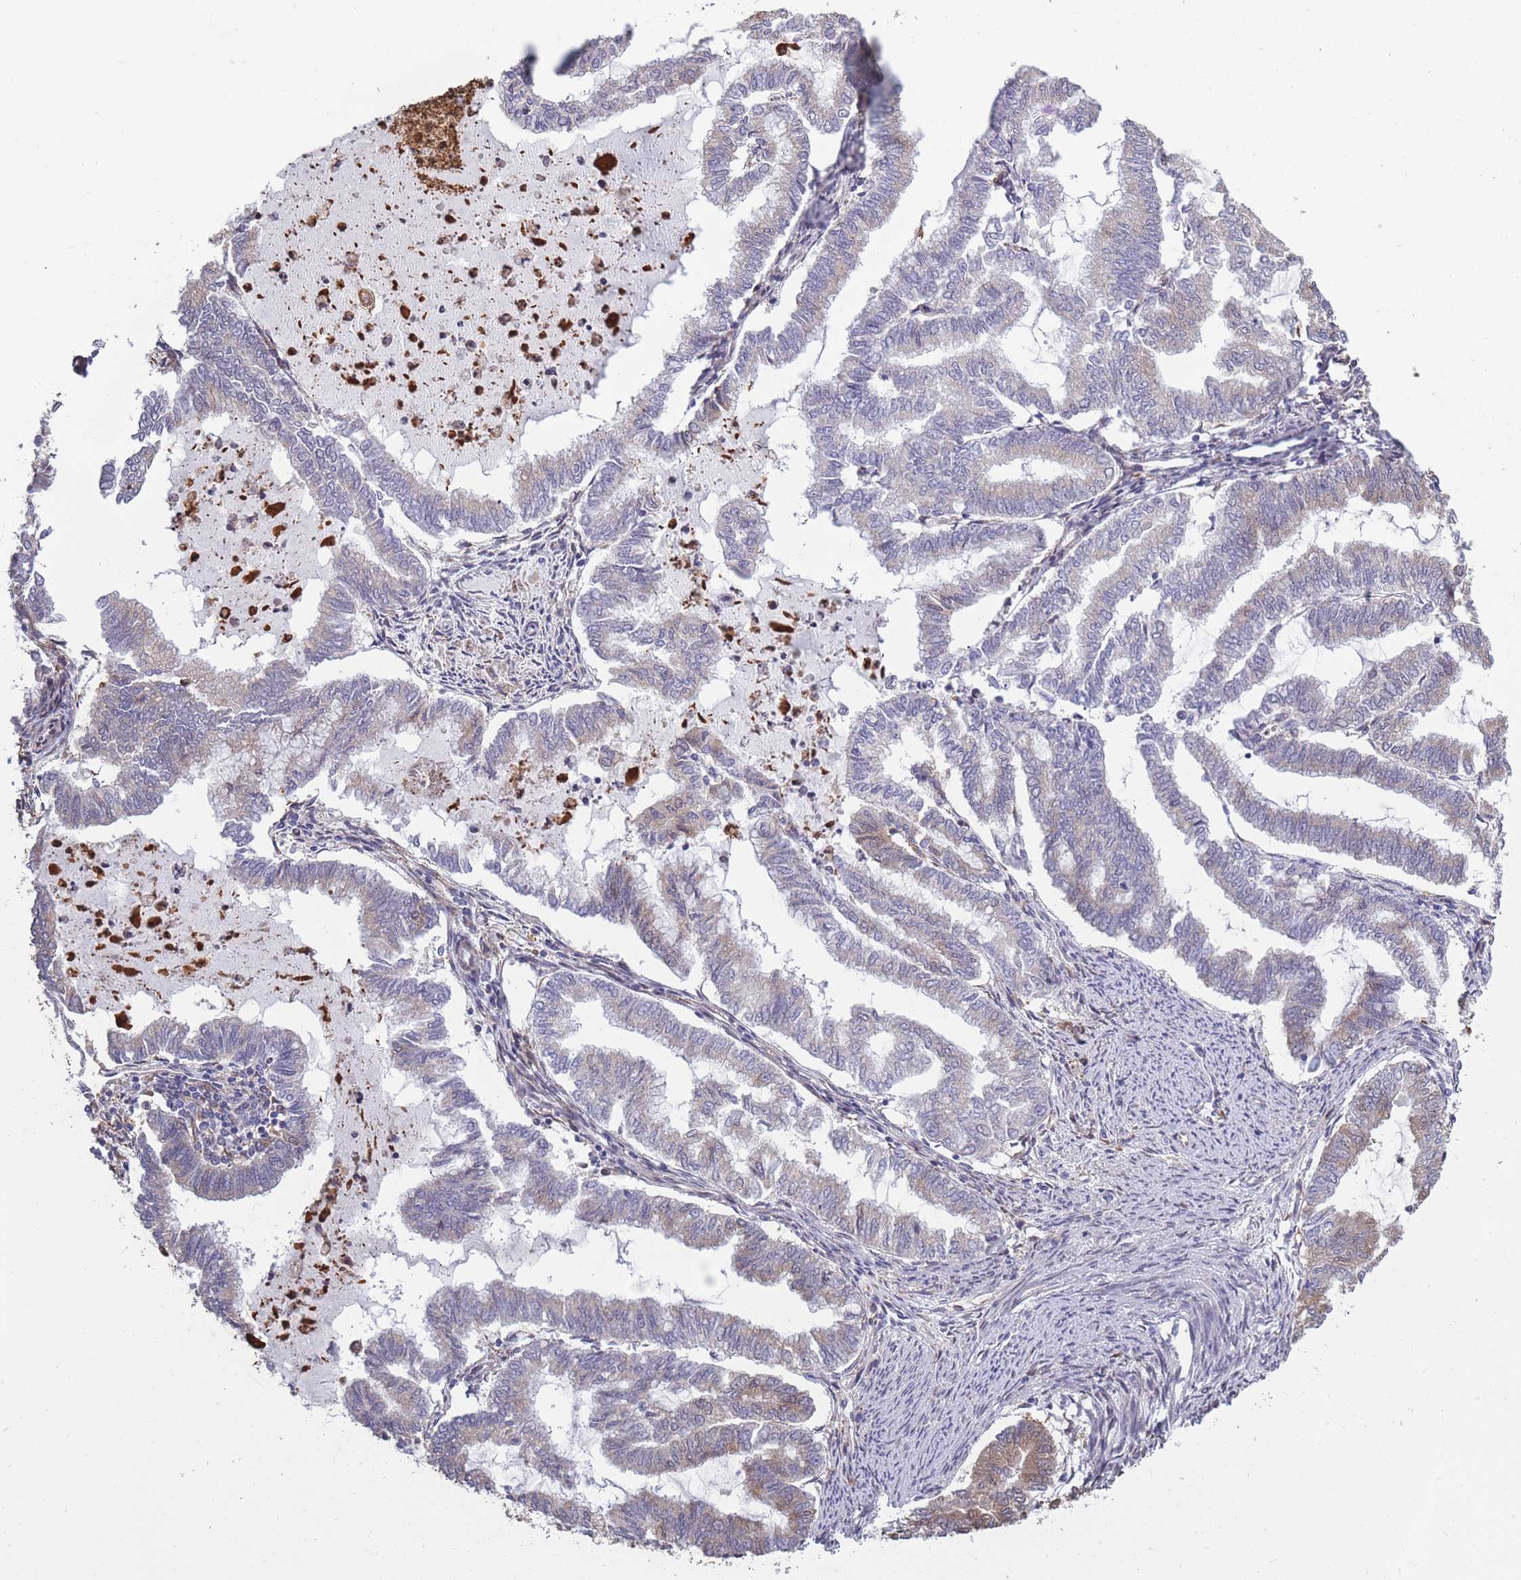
{"staining": {"intensity": "moderate", "quantity": "<25%", "location": "cytoplasmic/membranous"}, "tissue": "endometrial cancer", "cell_type": "Tumor cells", "image_type": "cancer", "snomed": [{"axis": "morphology", "description": "Adenocarcinoma, NOS"}, {"axis": "topography", "description": "Endometrium"}], "caption": "Tumor cells show low levels of moderate cytoplasmic/membranous positivity in about <25% of cells in endometrial cancer (adenocarcinoma).", "gene": "ARL13B", "patient": {"sex": "female", "age": 79}}